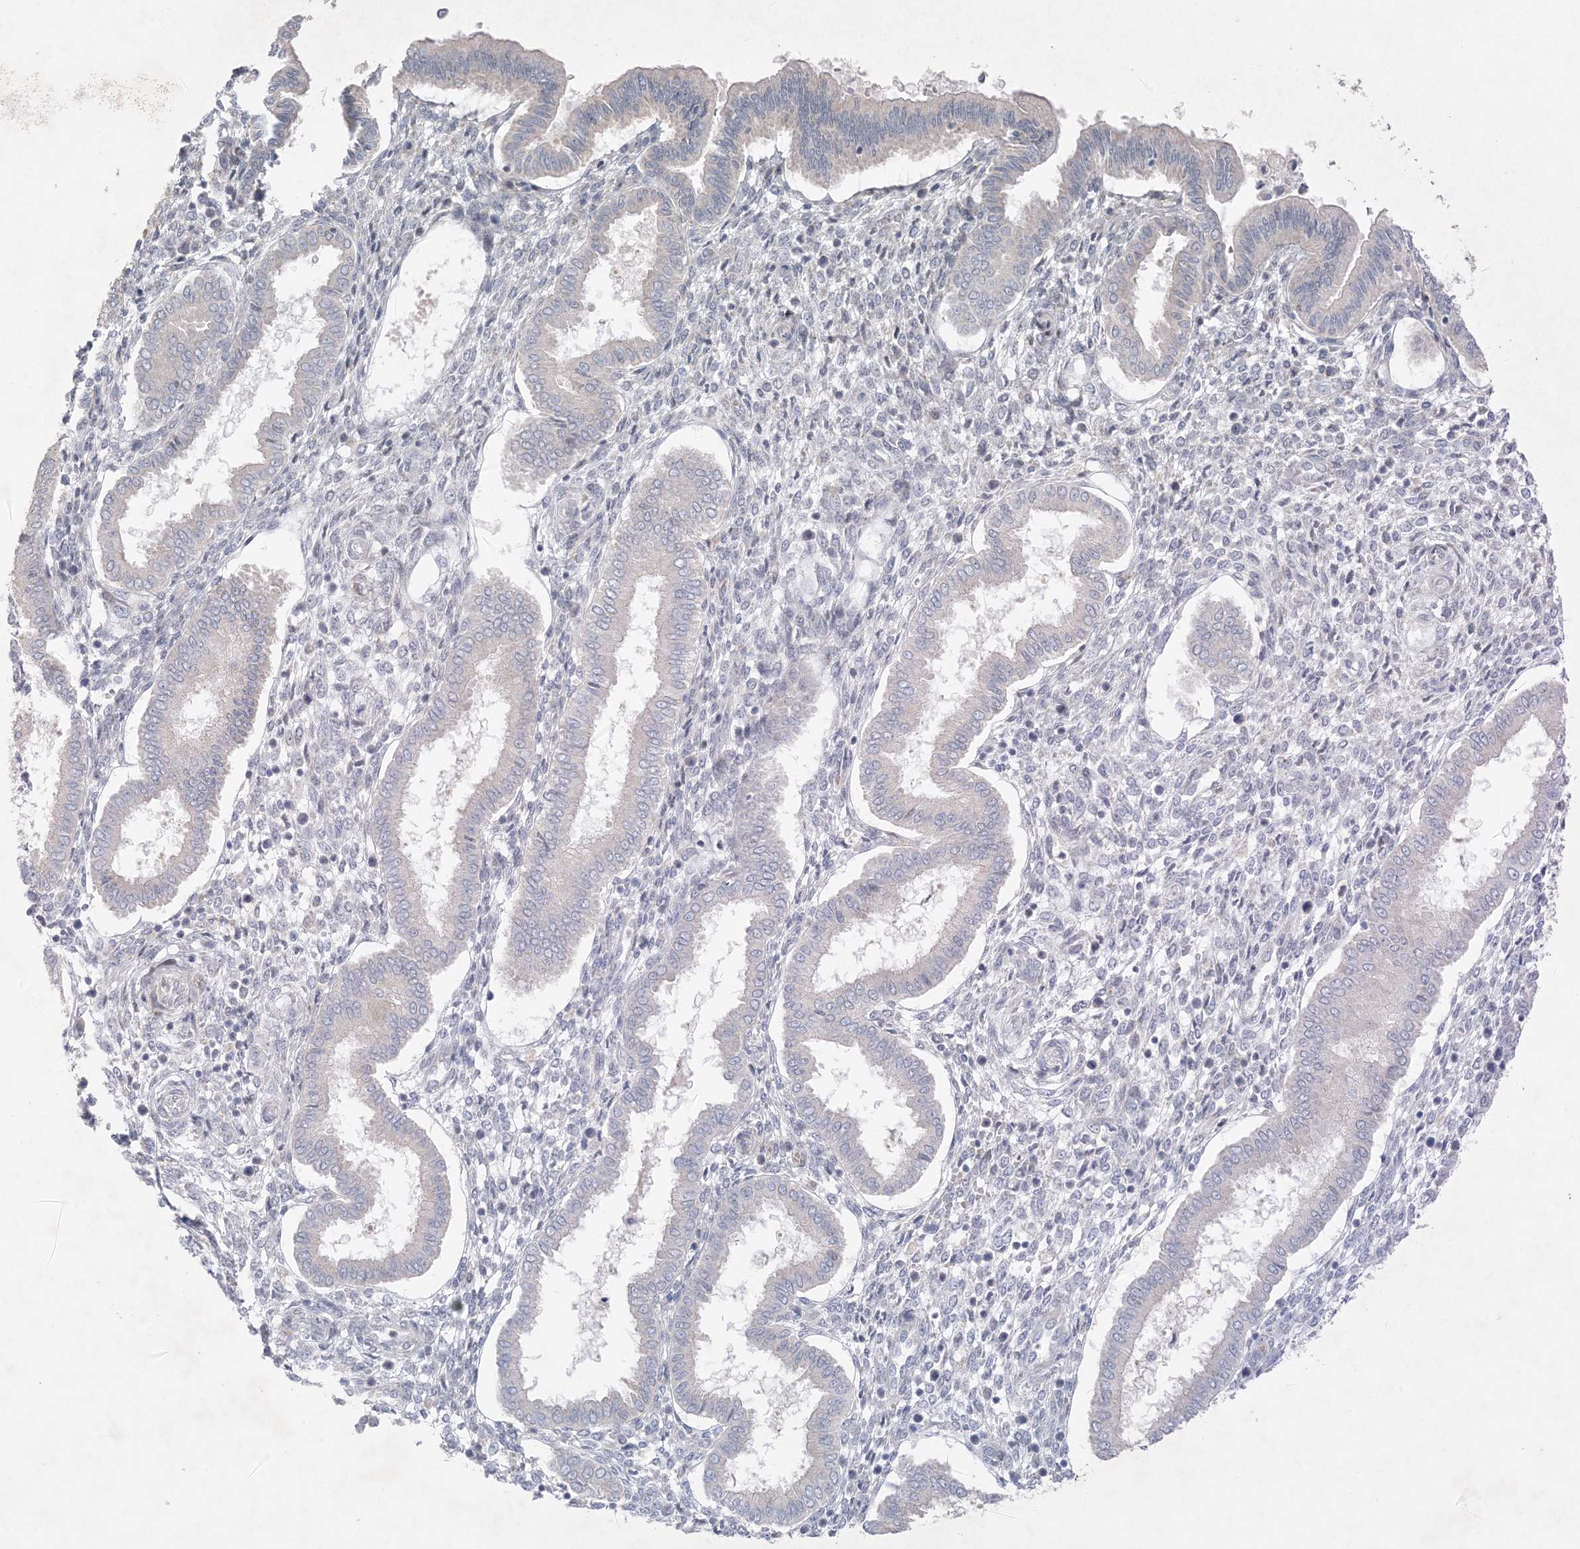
{"staining": {"intensity": "negative", "quantity": "none", "location": "none"}, "tissue": "endometrium", "cell_type": "Cells in endometrial stroma", "image_type": "normal", "snomed": [{"axis": "morphology", "description": "Normal tissue, NOS"}, {"axis": "topography", "description": "Endometrium"}], "caption": "A histopathology image of human endometrium is negative for staining in cells in endometrial stroma. (DAB immunohistochemistry with hematoxylin counter stain).", "gene": "ZNF385D", "patient": {"sex": "female", "age": 24}}